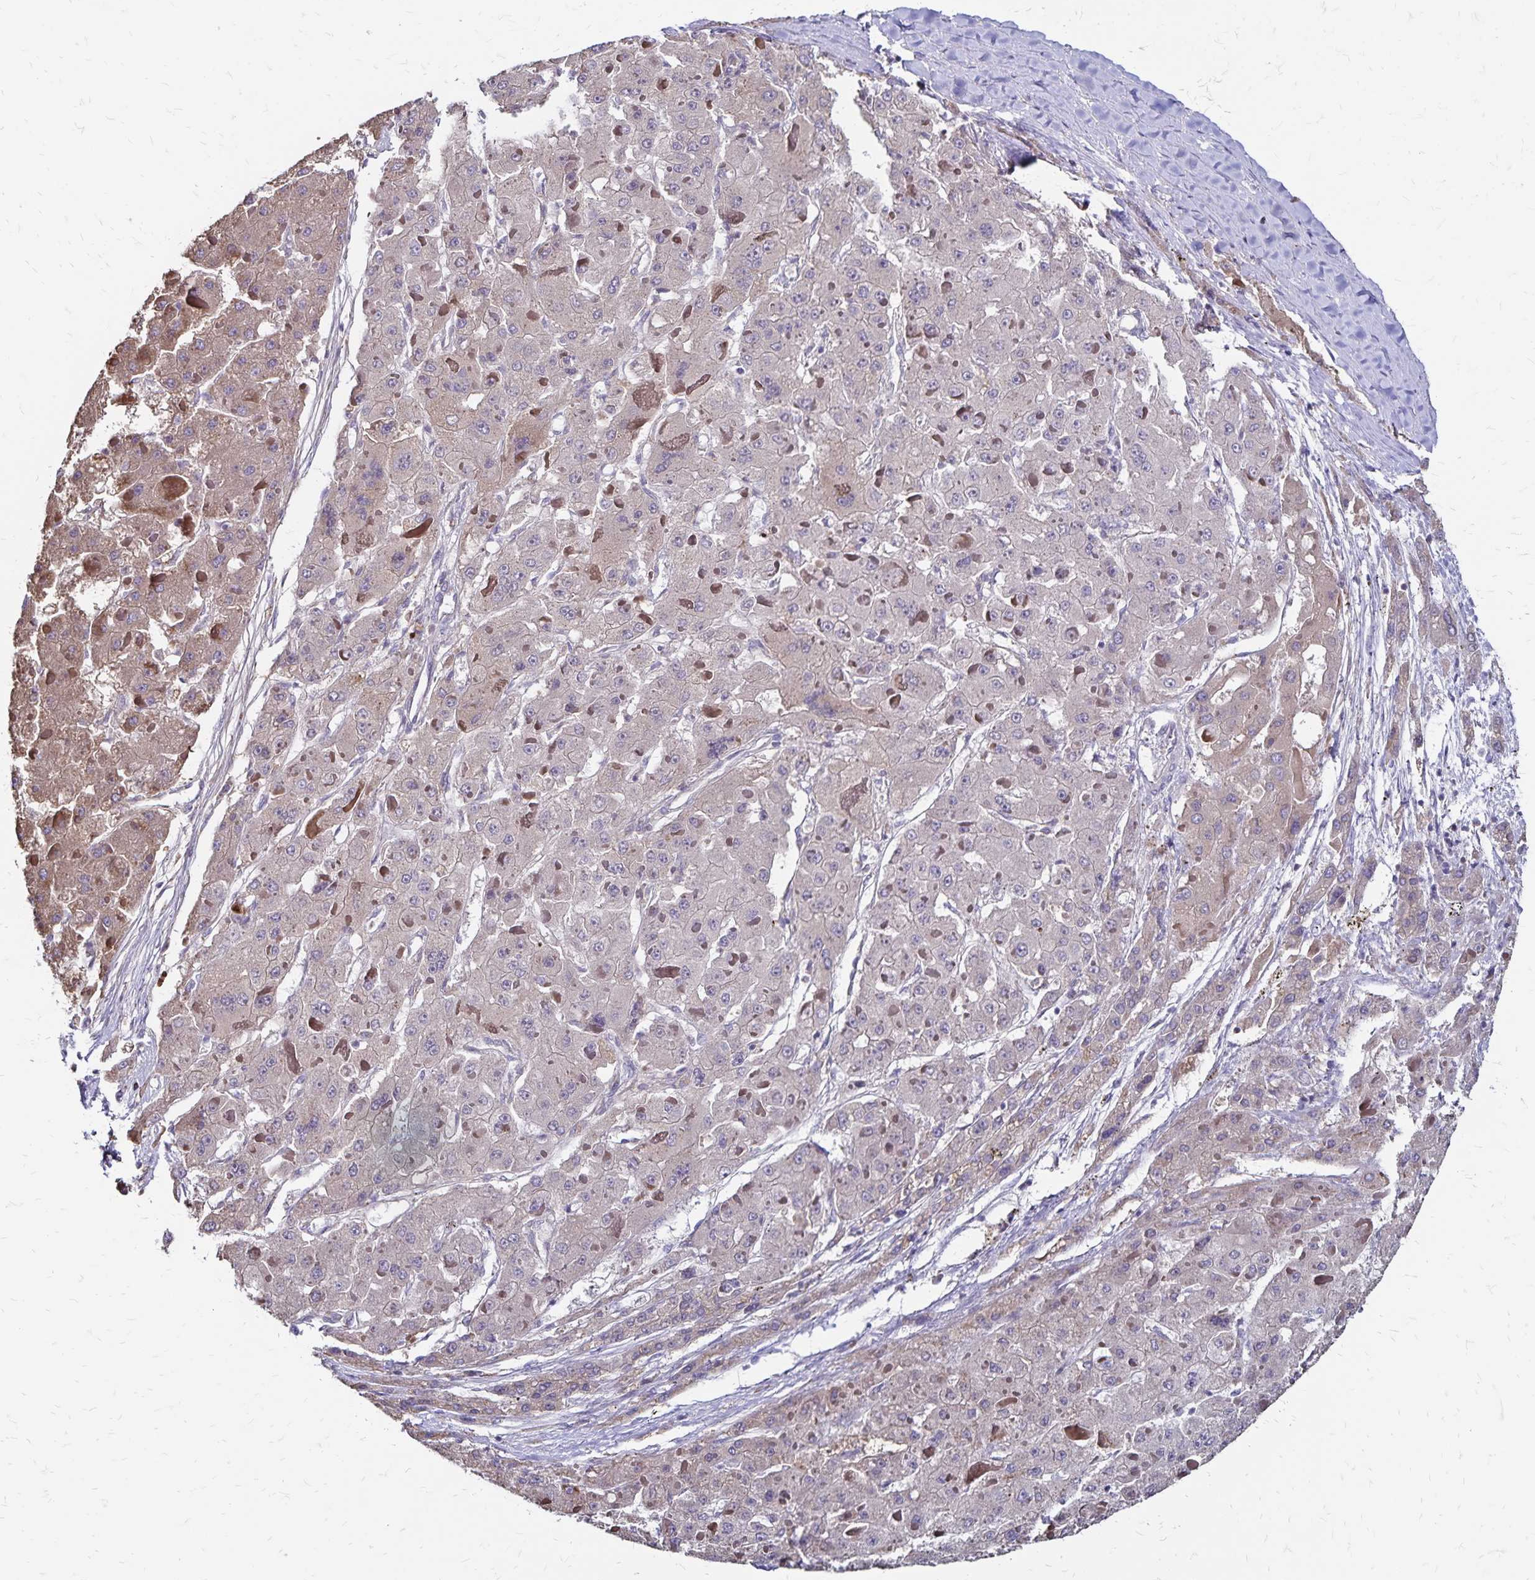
{"staining": {"intensity": "weak", "quantity": "<25%", "location": "cytoplasmic/membranous"}, "tissue": "liver cancer", "cell_type": "Tumor cells", "image_type": "cancer", "snomed": [{"axis": "morphology", "description": "Carcinoma, Hepatocellular, NOS"}, {"axis": "topography", "description": "Liver"}], "caption": "Liver cancer stained for a protein using IHC shows no expression tumor cells.", "gene": "NAGPA", "patient": {"sex": "female", "age": 73}}